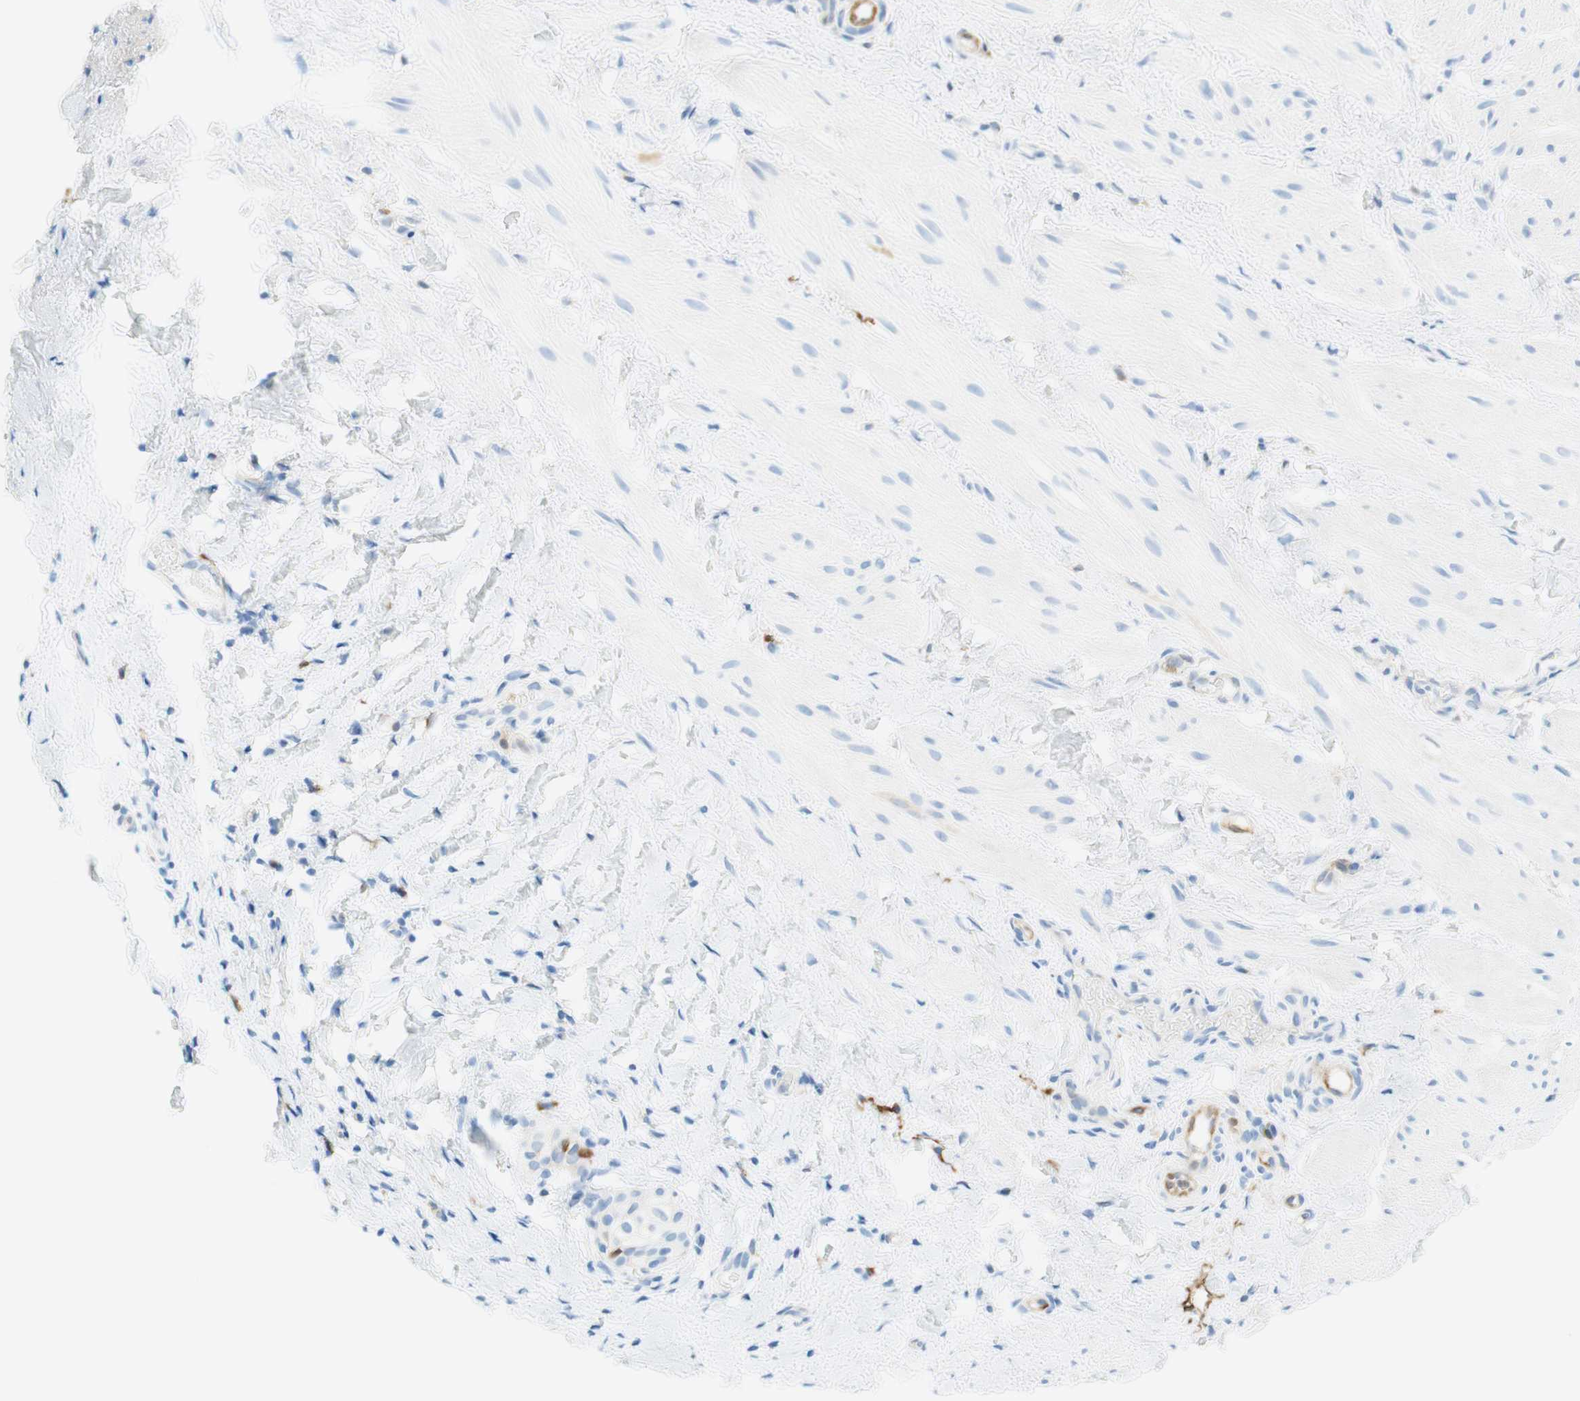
{"staining": {"intensity": "weak", "quantity": "25%-75%", "location": "cytoplasmic/membranous"}, "tissue": "smooth muscle", "cell_type": "Smooth muscle cells", "image_type": "normal", "snomed": [{"axis": "morphology", "description": "Normal tissue, NOS"}, {"axis": "topography", "description": "Smooth muscle"}], "caption": "Immunohistochemical staining of benign smooth muscle demonstrates weak cytoplasmic/membranous protein staining in approximately 25%-75% of smooth muscle cells. Nuclei are stained in blue.", "gene": "STMN1", "patient": {"sex": "male", "age": 16}}